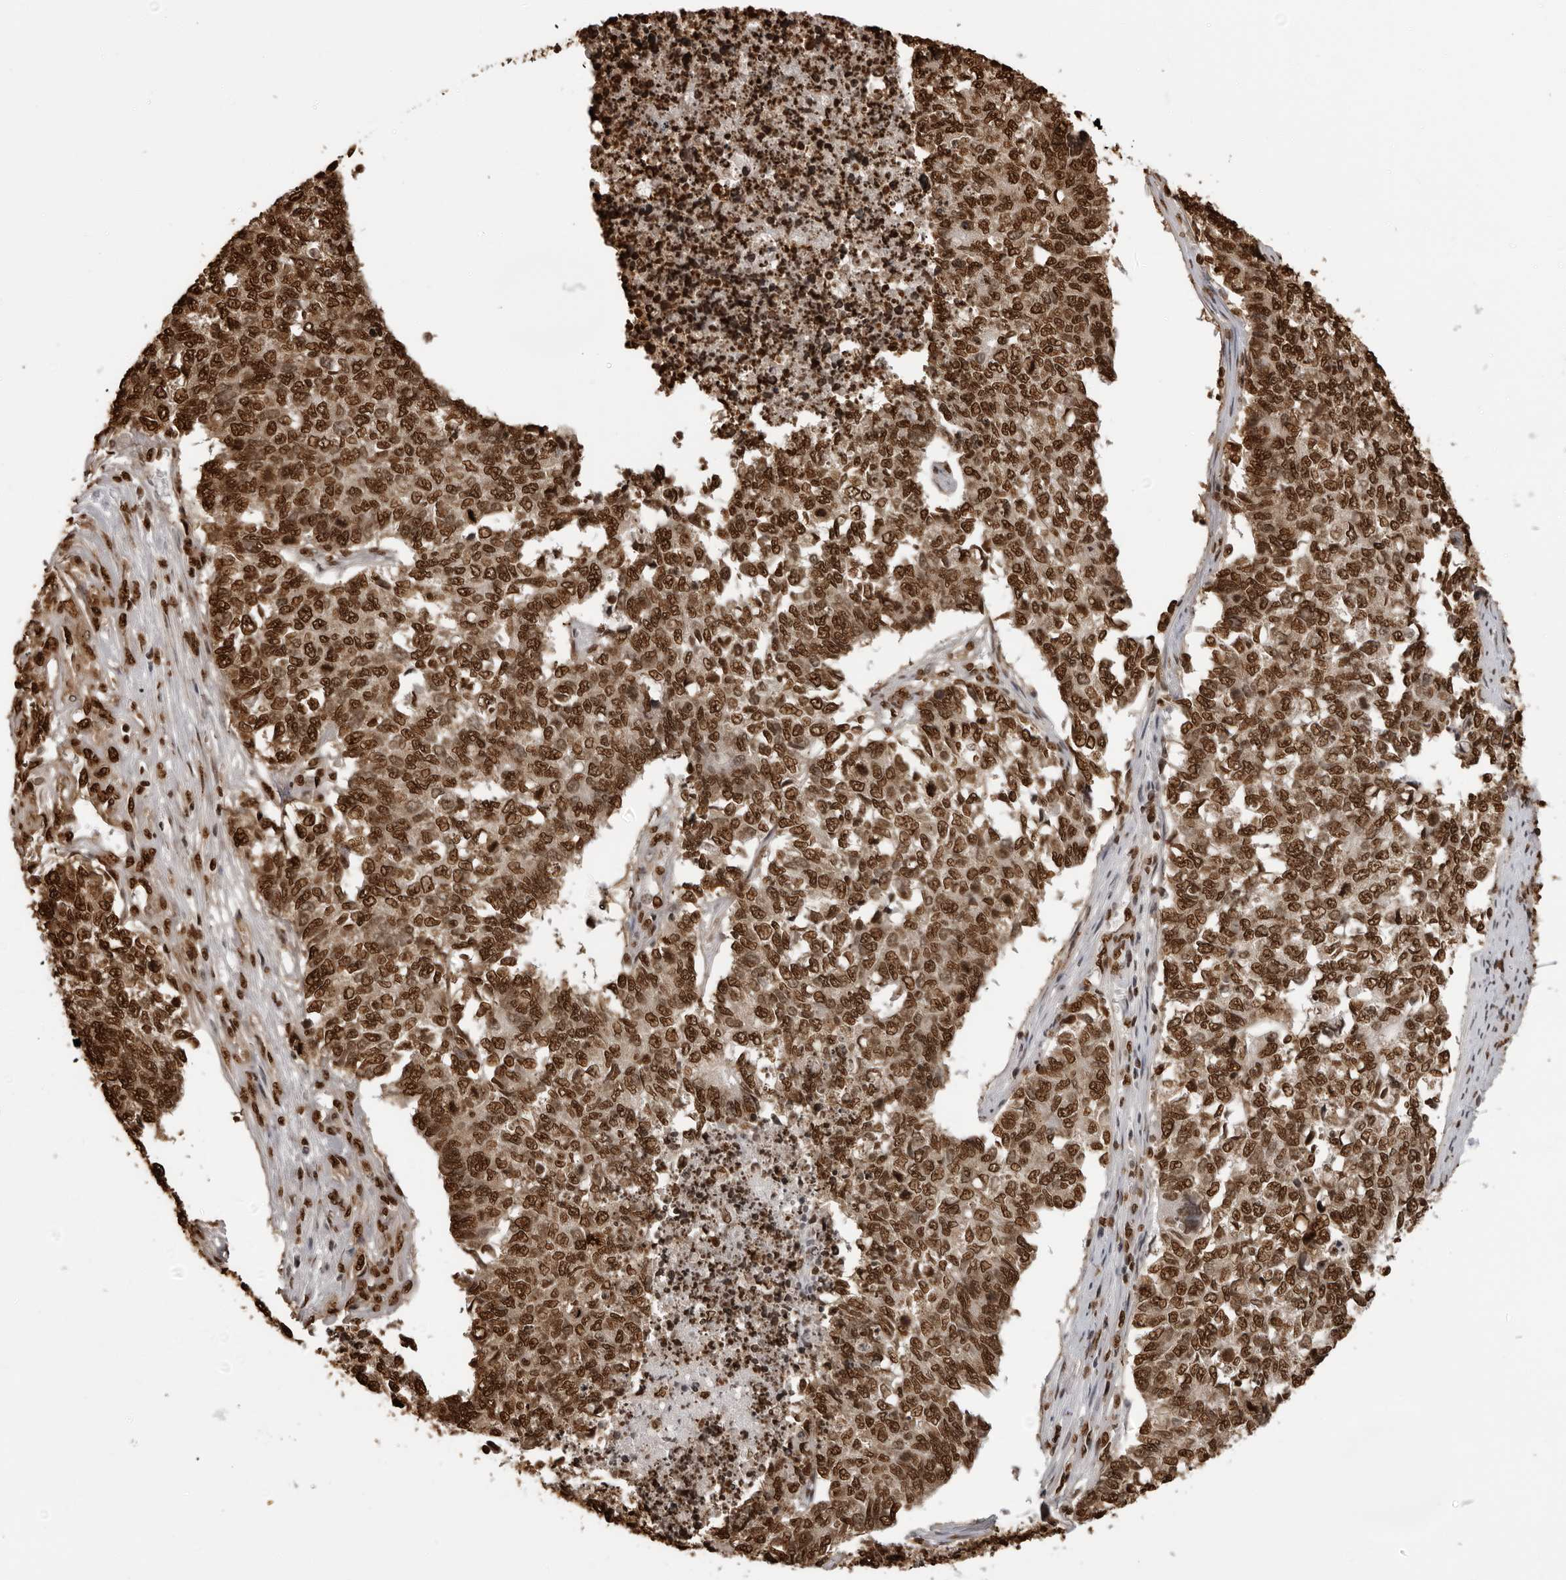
{"staining": {"intensity": "strong", "quantity": ">75%", "location": "nuclear"}, "tissue": "cervical cancer", "cell_type": "Tumor cells", "image_type": "cancer", "snomed": [{"axis": "morphology", "description": "Squamous cell carcinoma, NOS"}, {"axis": "topography", "description": "Cervix"}], "caption": "Cervical cancer (squamous cell carcinoma) tissue exhibits strong nuclear staining in approximately >75% of tumor cells, visualized by immunohistochemistry.", "gene": "ZFP91", "patient": {"sex": "female", "age": 63}}